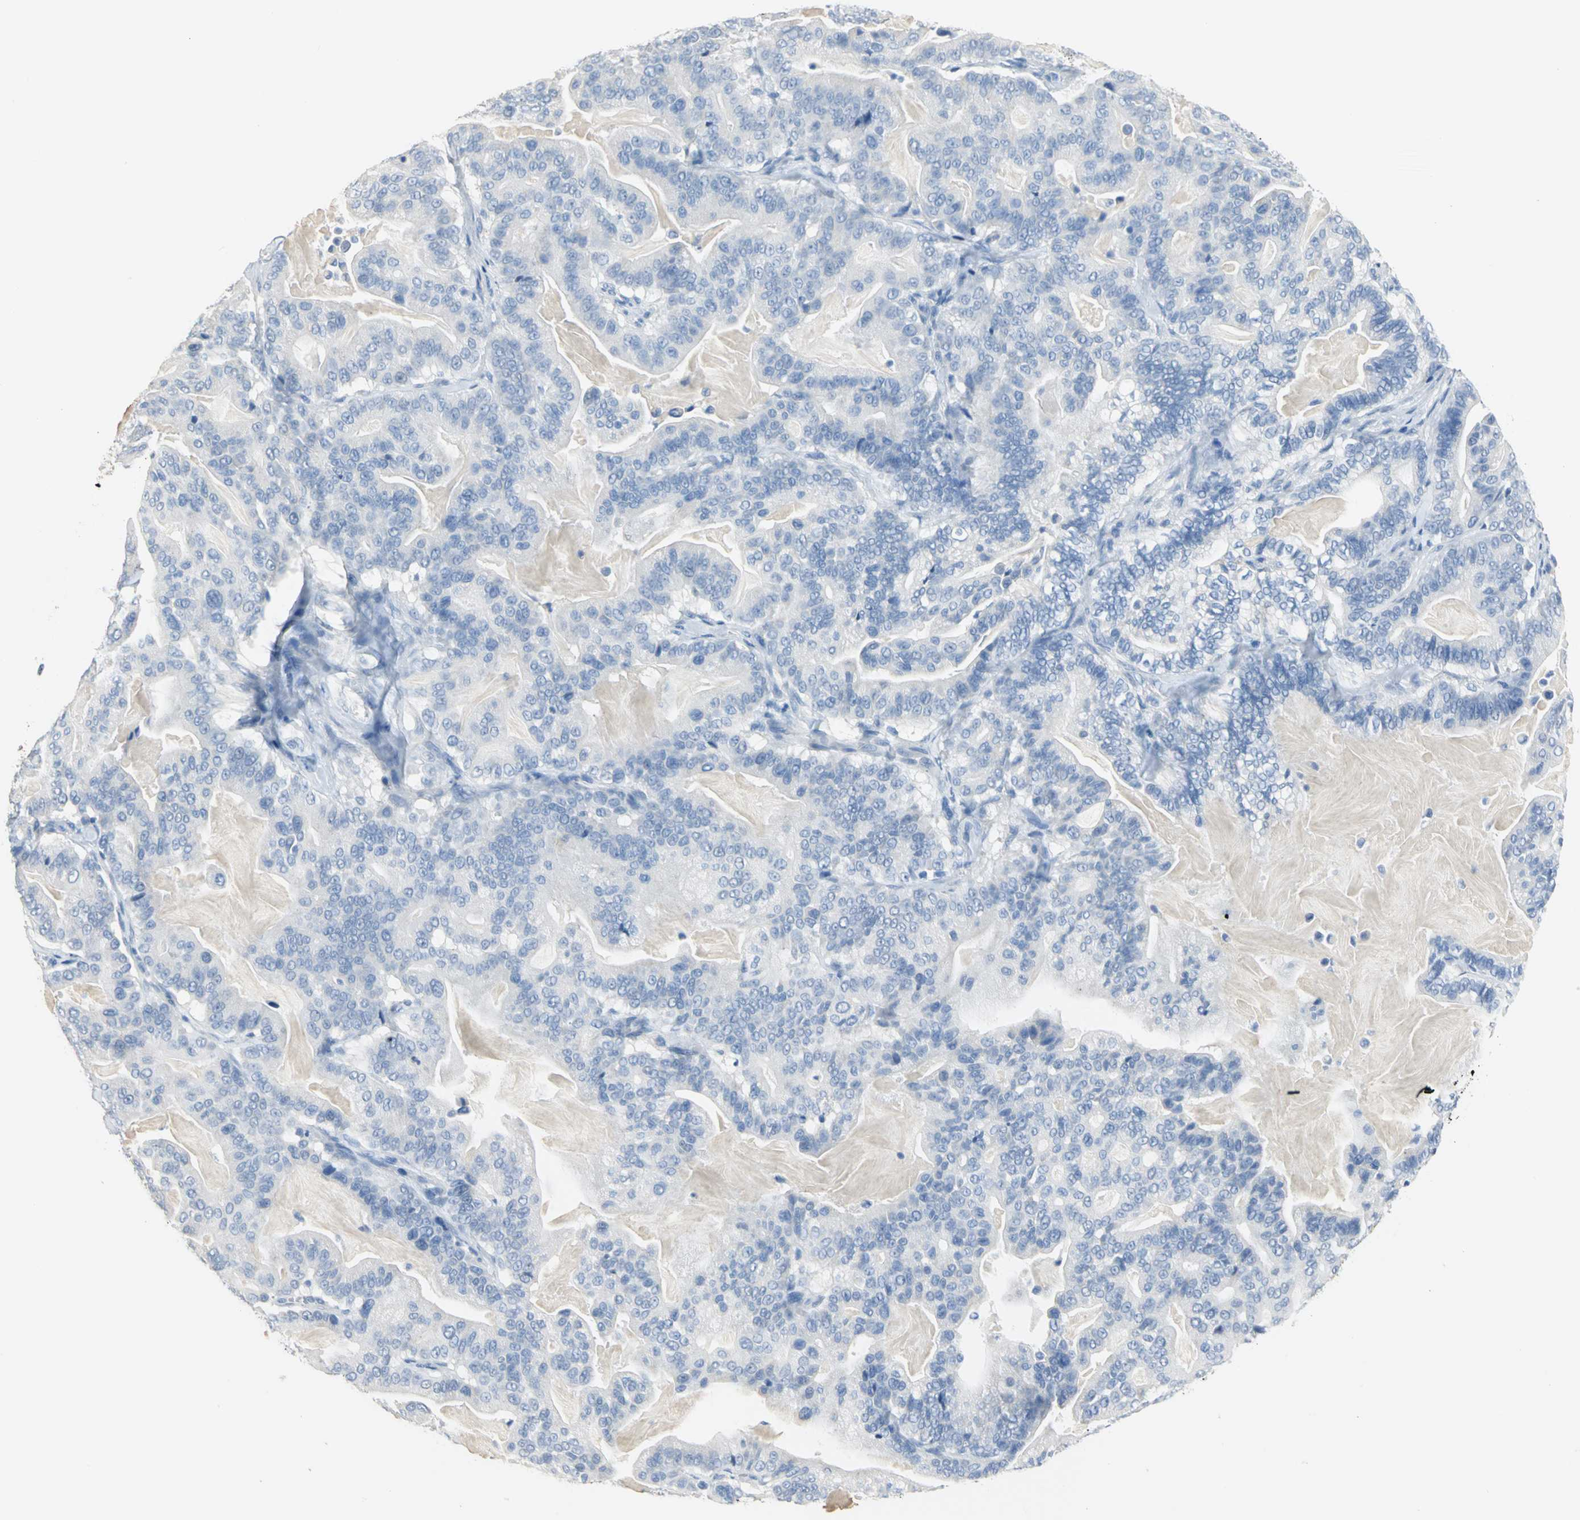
{"staining": {"intensity": "negative", "quantity": "none", "location": "none"}, "tissue": "pancreatic cancer", "cell_type": "Tumor cells", "image_type": "cancer", "snomed": [{"axis": "morphology", "description": "Adenocarcinoma, NOS"}, {"axis": "topography", "description": "Pancreas"}], "caption": "Pancreatic cancer (adenocarcinoma) was stained to show a protein in brown. There is no significant expression in tumor cells.", "gene": "GYG2", "patient": {"sex": "male", "age": 63}}